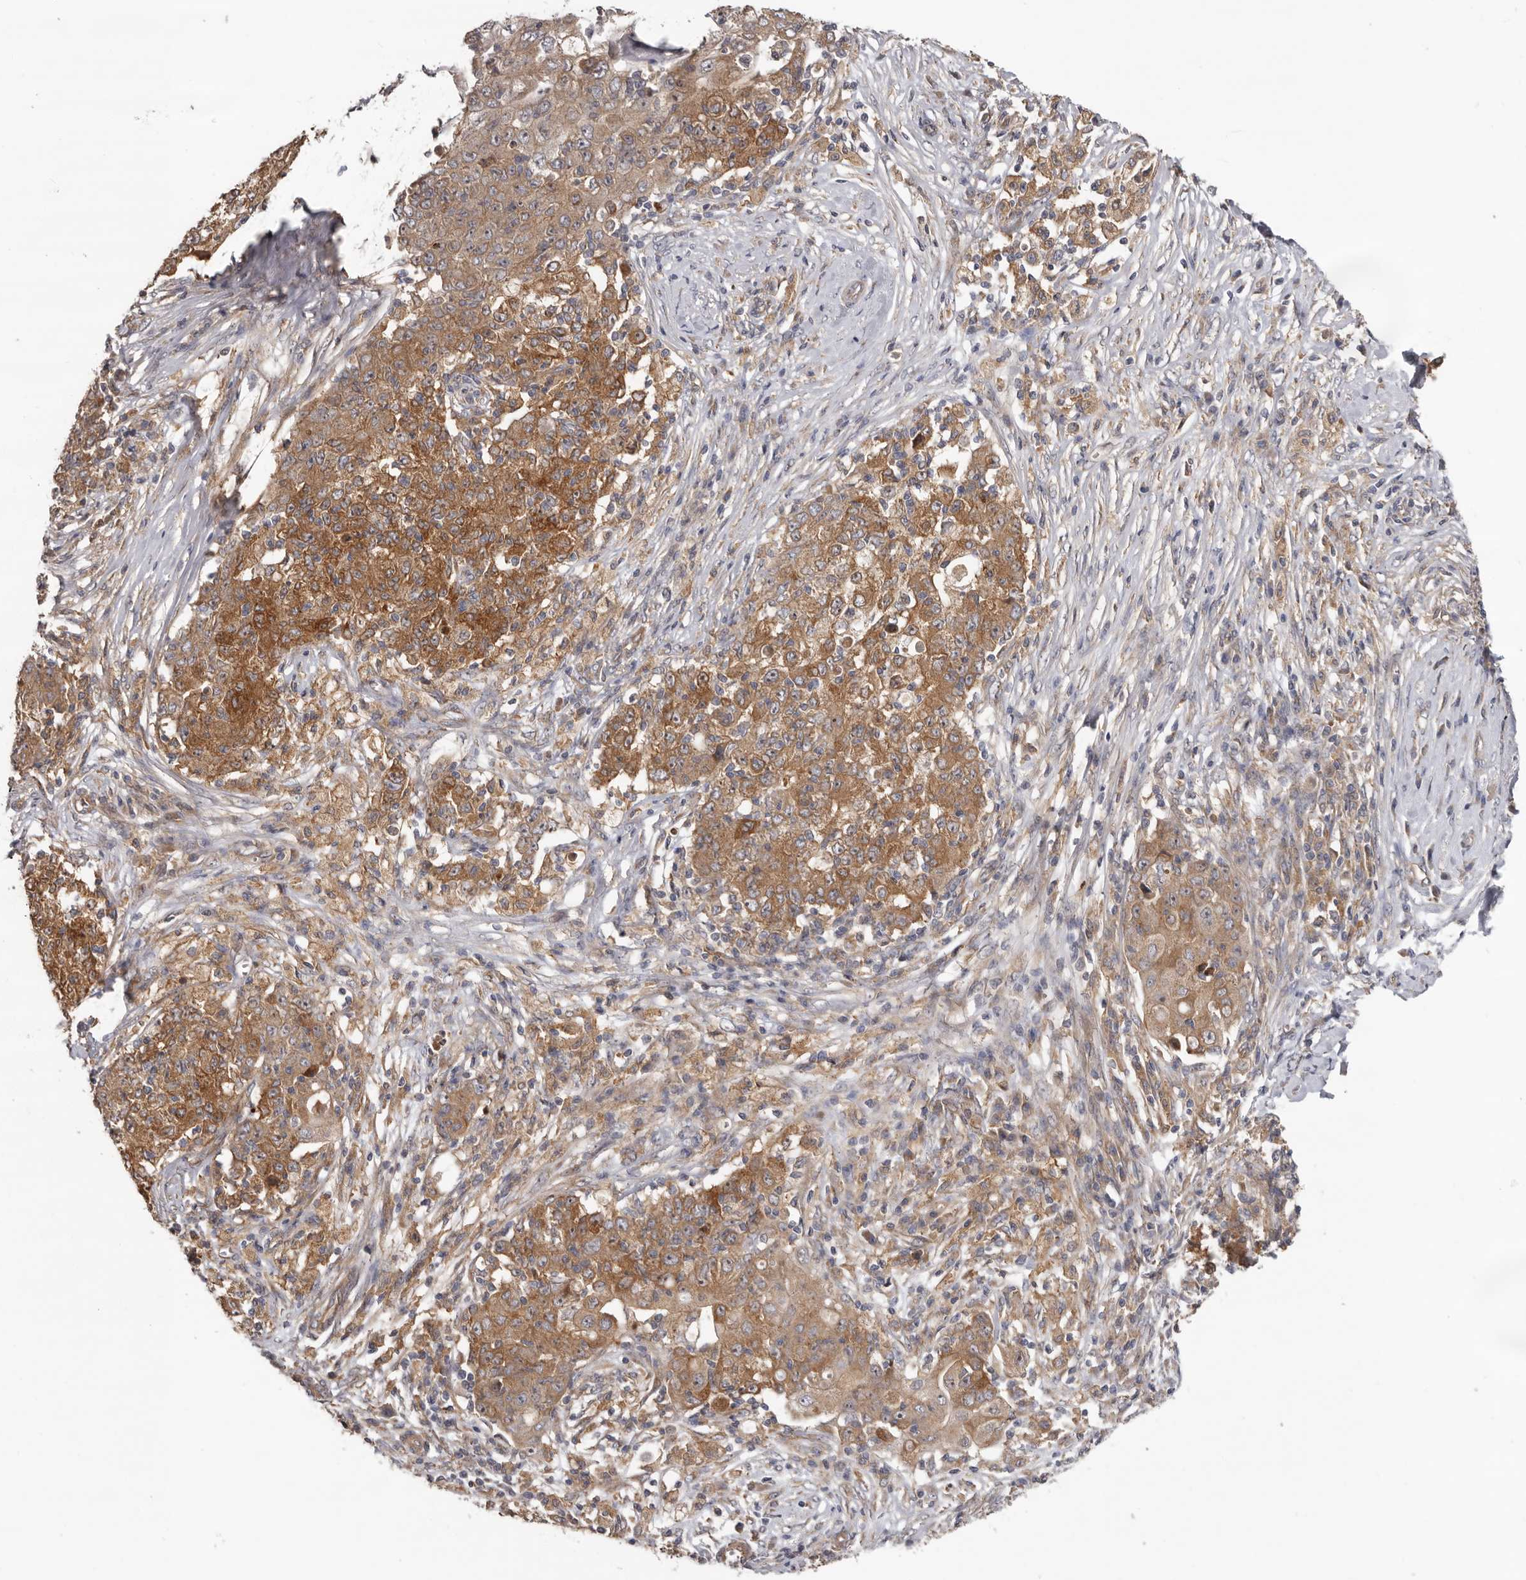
{"staining": {"intensity": "moderate", "quantity": ">75%", "location": "cytoplasmic/membranous"}, "tissue": "ovarian cancer", "cell_type": "Tumor cells", "image_type": "cancer", "snomed": [{"axis": "morphology", "description": "Carcinoma, endometroid"}, {"axis": "topography", "description": "Ovary"}], "caption": "Endometroid carcinoma (ovarian) tissue shows moderate cytoplasmic/membranous positivity in approximately >75% of tumor cells, visualized by immunohistochemistry. The staining is performed using DAB brown chromogen to label protein expression. The nuclei are counter-stained blue using hematoxylin.", "gene": "HINT3", "patient": {"sex": "female", "age": 42}}